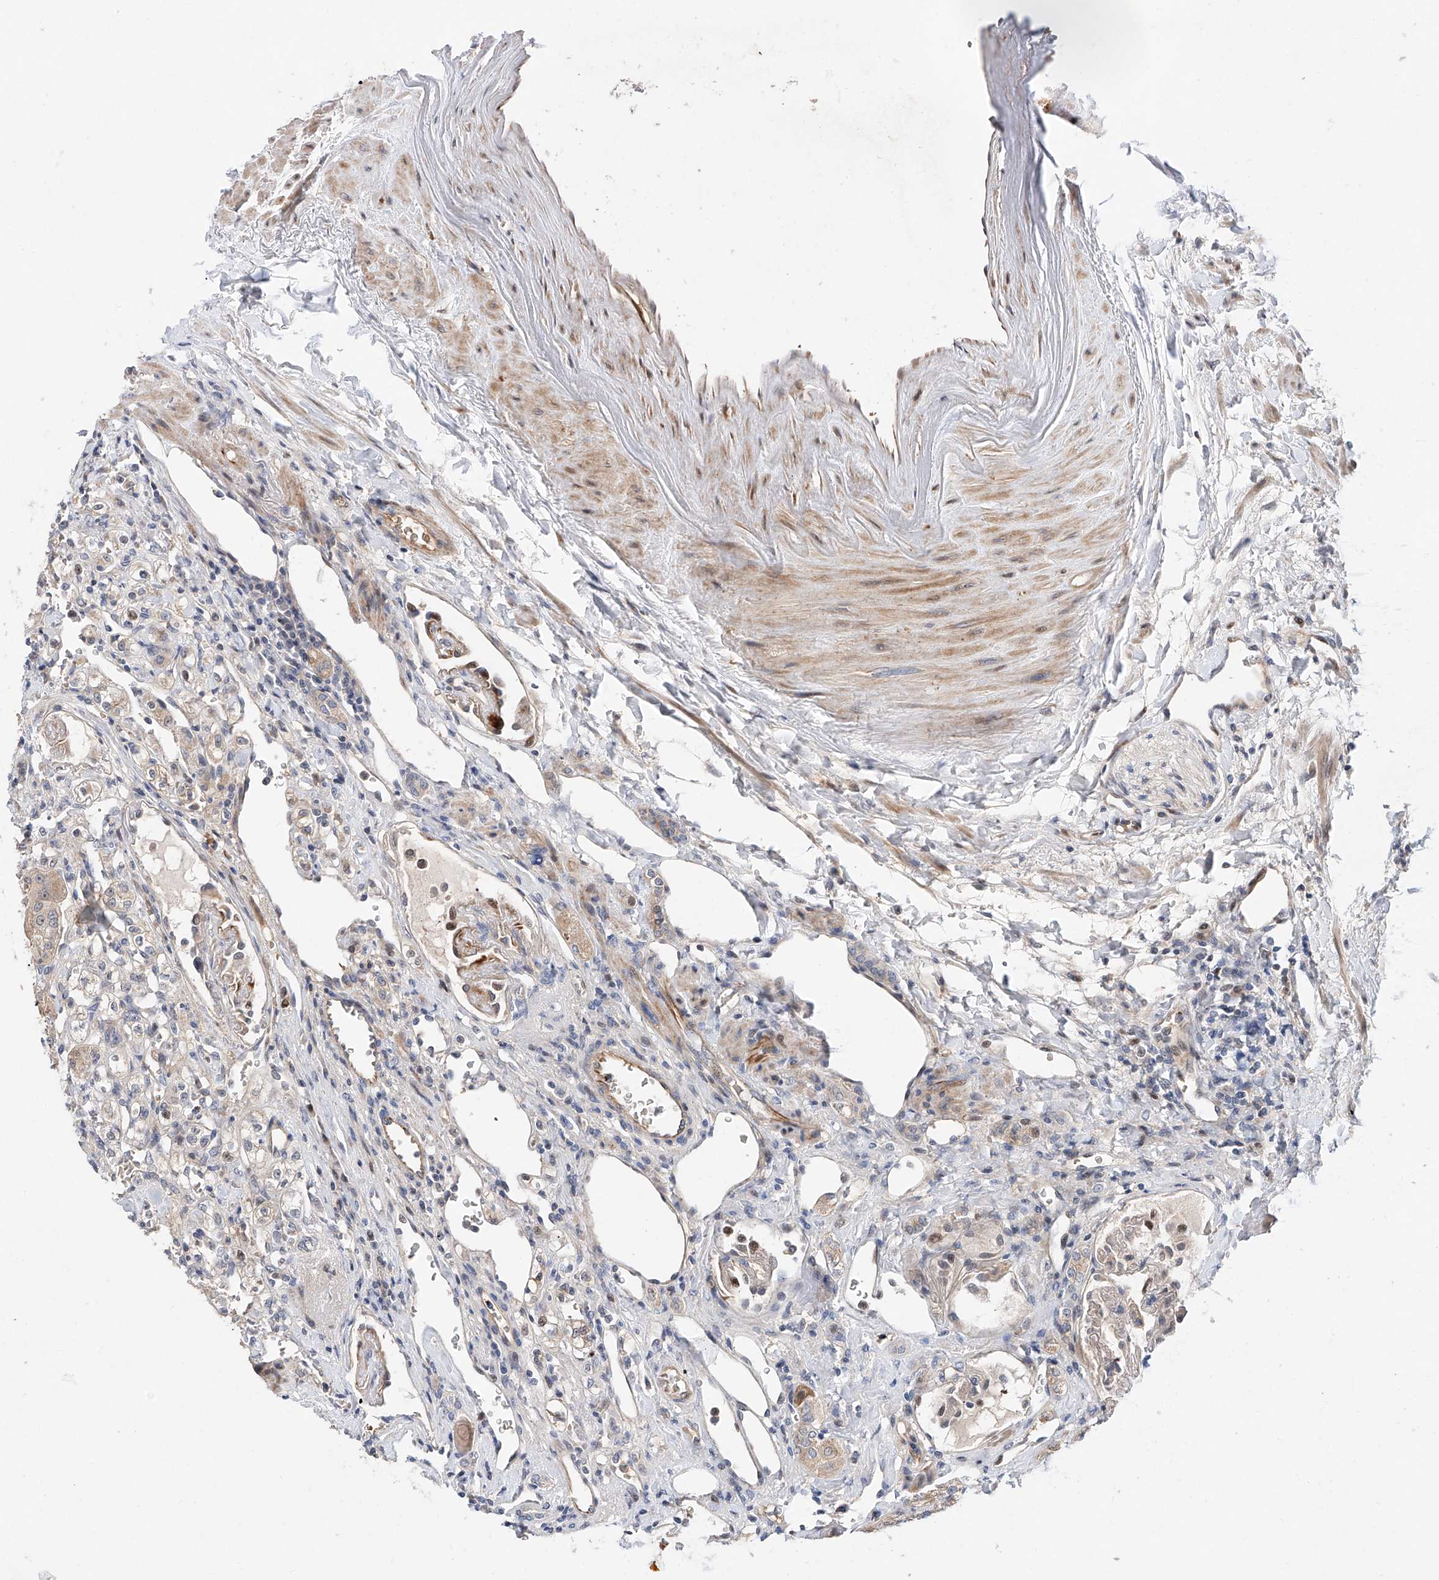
{"staining": {"intensity": "negative", "quantity": "none", "location": "none"}, "tissue": "renal cancer", "cell_type": "Tumor cells", "image_type": "cancer", "snomed": [{"axis": "morphology", "description": "Adenocarcinoma, NOS"}, {"axis": "topography", "description": "Kidney"}], "caption": "Tumor cells show no significant protein expression in adenocarcinoma (renal).", "gene": "FUCA2", "patient": {"sex": "male", "age": 77}}